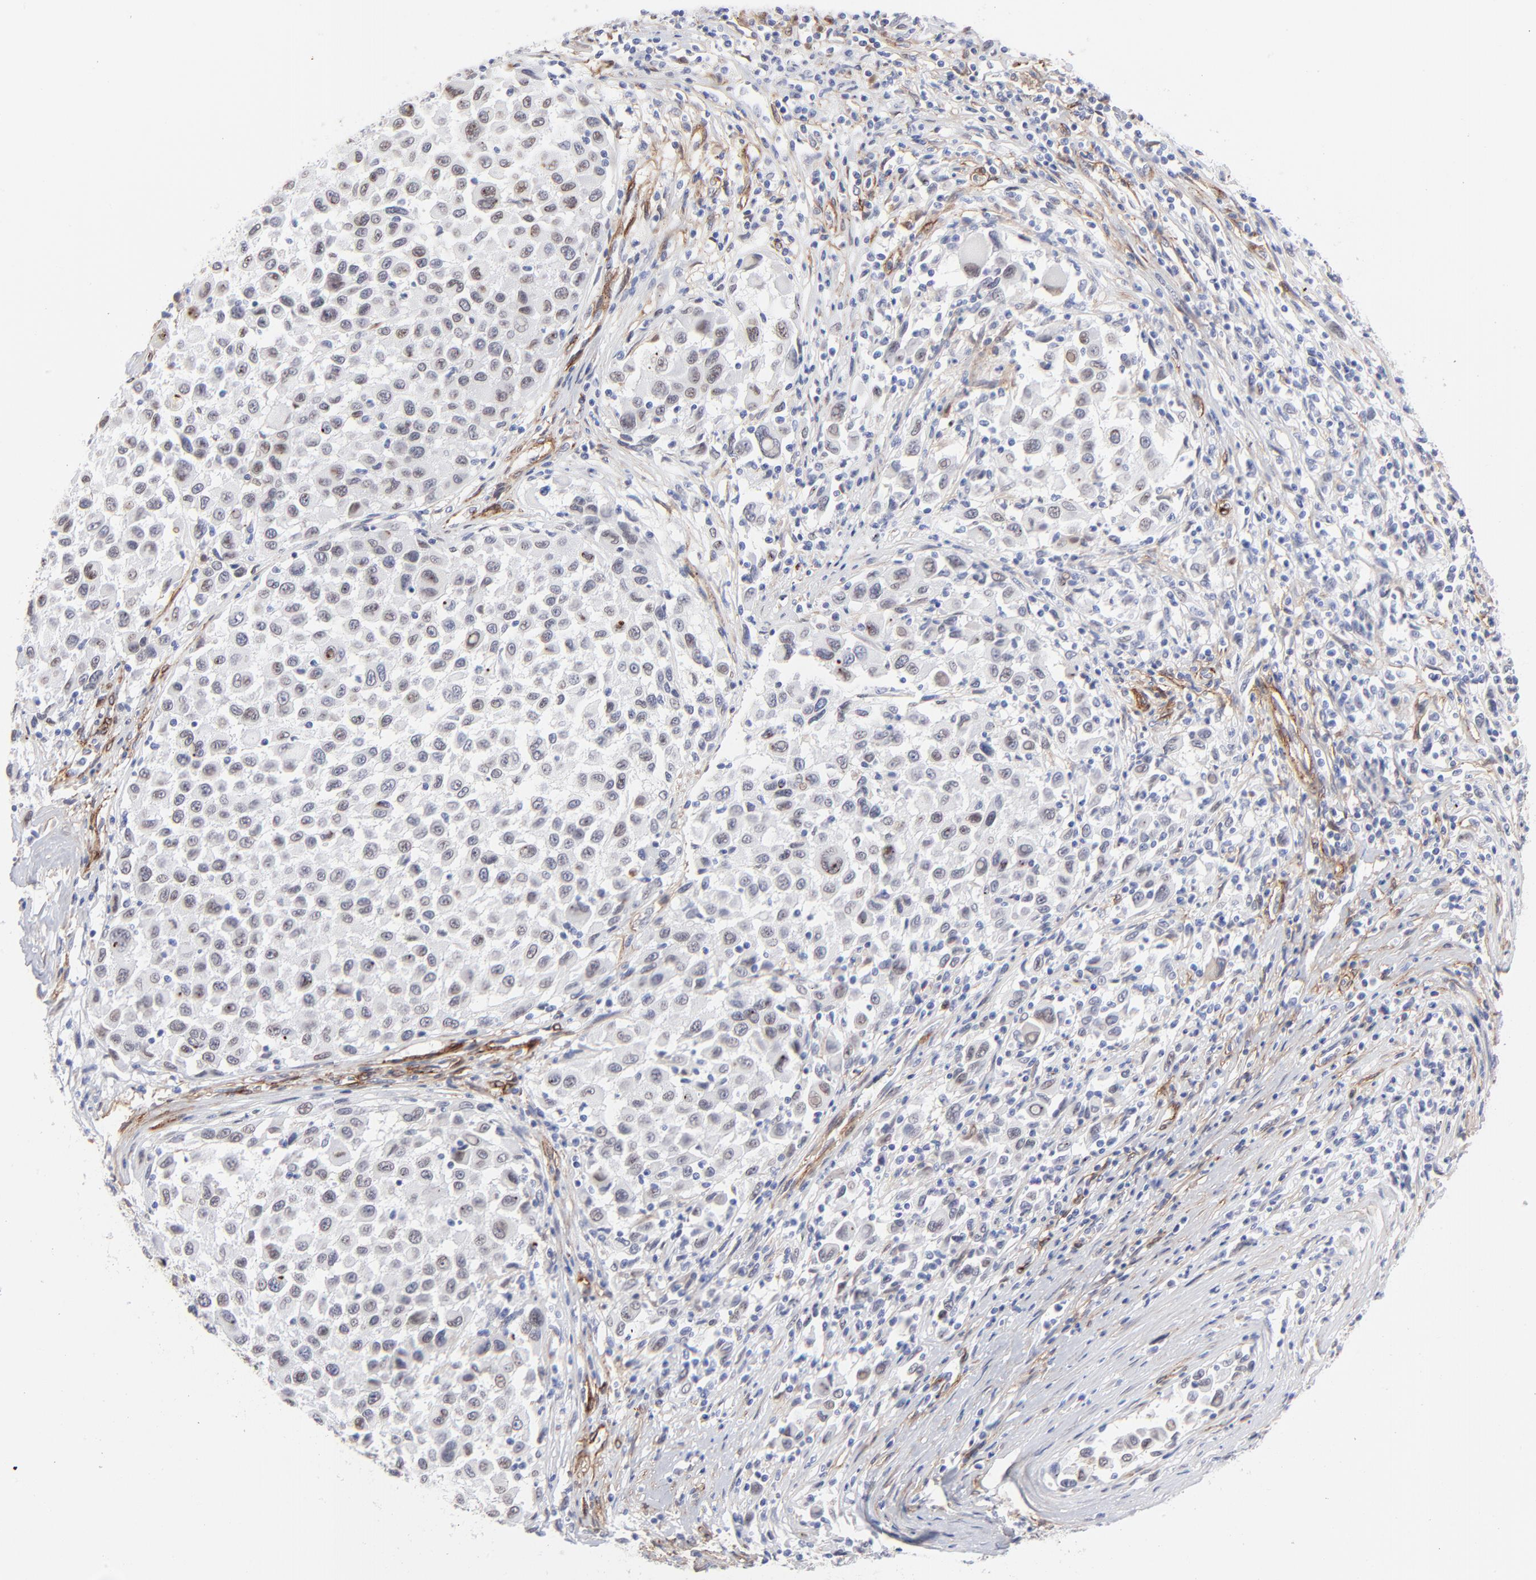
{"staining": {"intensity": "weak", "quantity": "<25%", "location": "nuclear"}, "tissue": "melanoma", "cell_type": "Tumor cells", "image_type": "cancer", "snomed": [{"axis": "morphology", "description": "Malignant melanoma, Metastatic site"}, {"axis": "topography", "description": "Lymph node"}], "caption": "This image is of malignant melanoma (metastatic site) stained with immunohistochemistry to label a protein in brown with the nuclei are counter-stained blue. There is no positivity in tumor cells. Brightfield microscopy of IHC stained with DAB (3,3'-diaminobenzidine) (brown) and hematoxylin (blue), captured at high magnification.", "gene": "PDGFRB", "patient": {"sex": "male", "age": 61}}